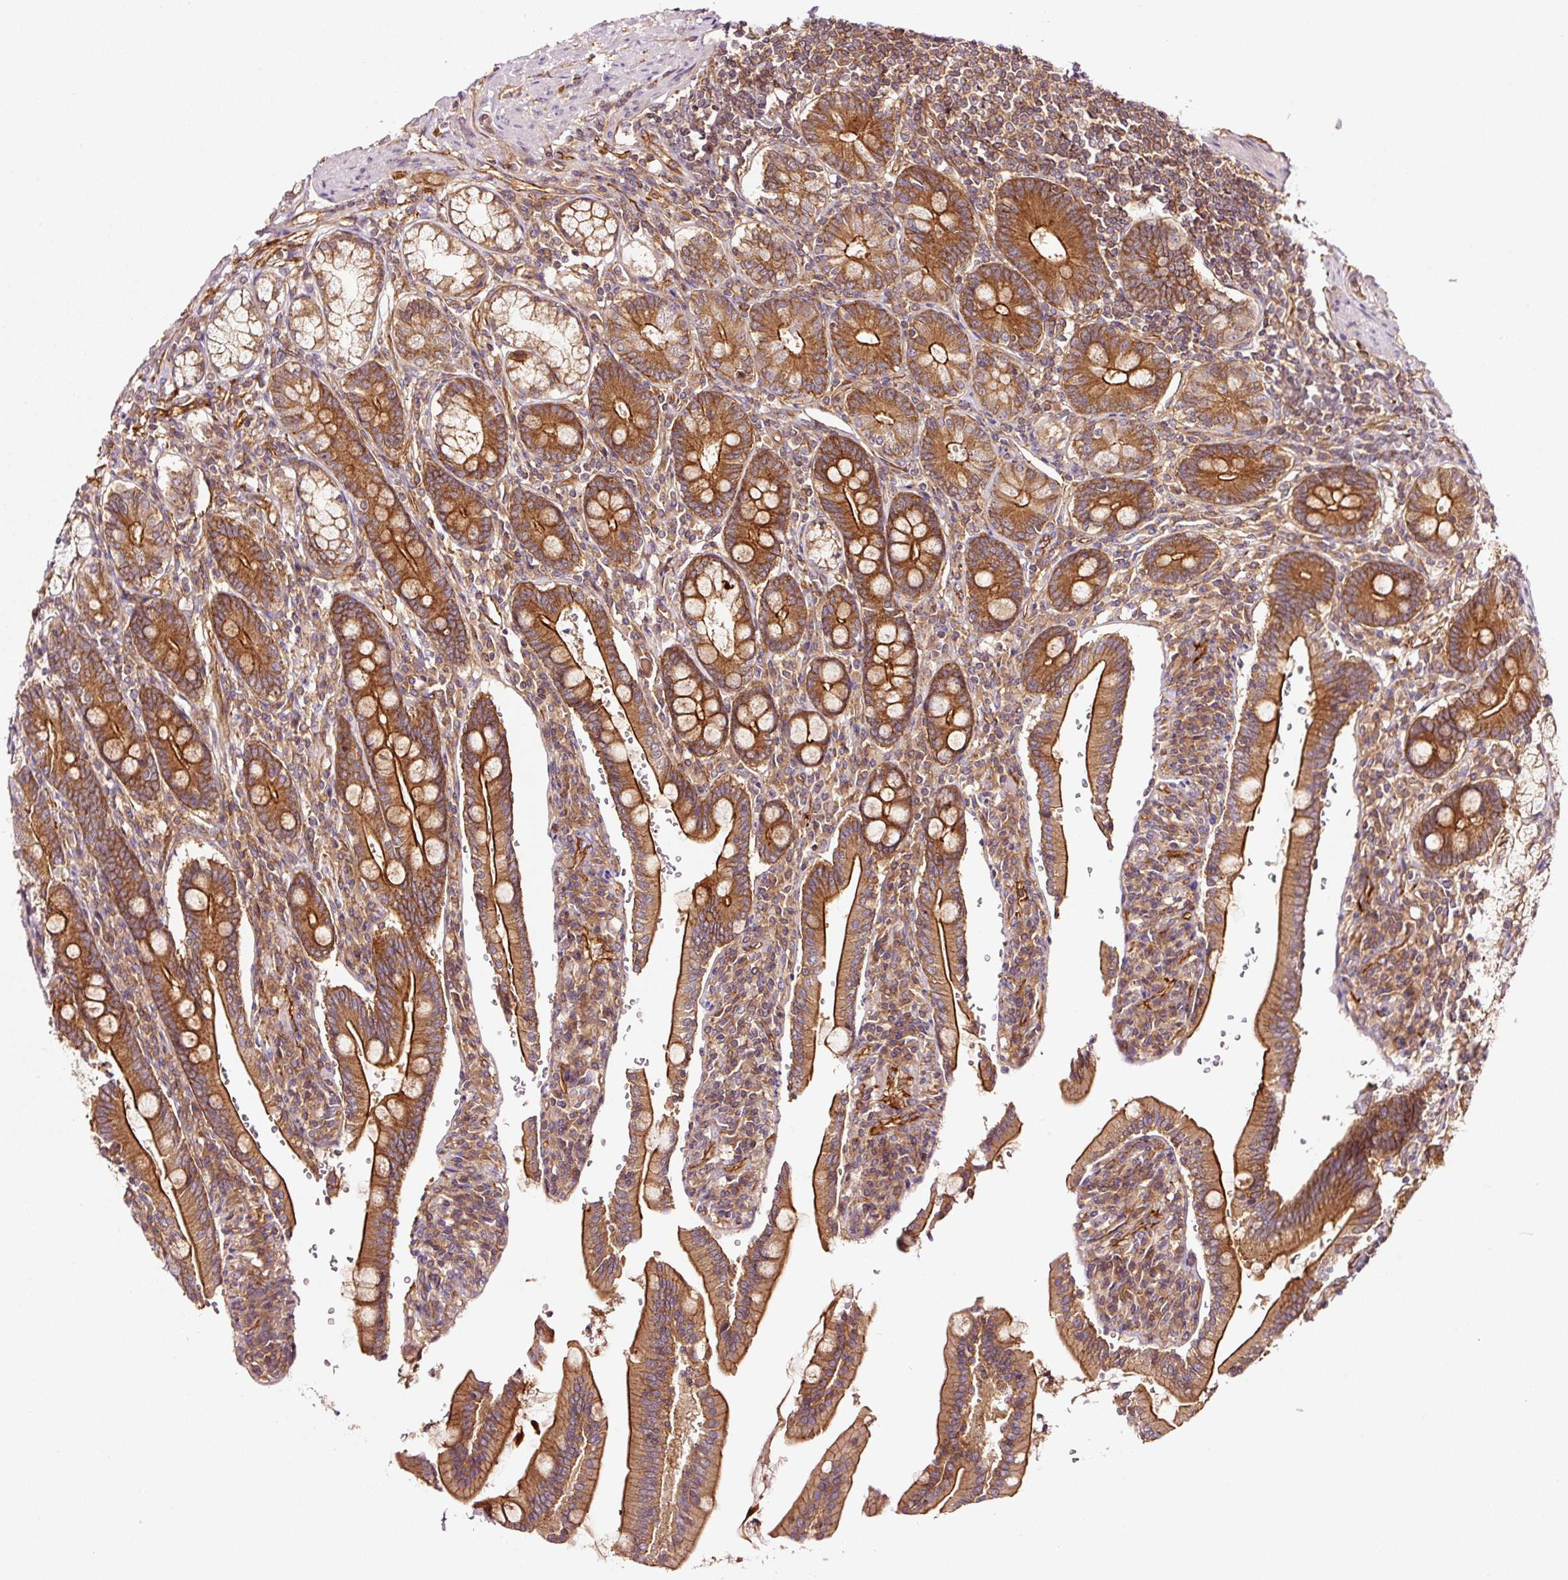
{"staining": {"intensity": "strong", "quantity": ">75%", "location": "cytoplasmic/membranous"}, "tissue": "duodenum", "cell_type": "Glandular cells", "image_type": "normal", "snomed": [{"axis": "morphology", "description": "Normal tissue, NOS"}, {"axis": "topography", "description": "Duodenum"}], "caption": "A brown stain highlights strong cytoplasmic/membranous staining of a protein in glandular cells of benign duodenum.", "gene": "METAP1", "patient": {"sex": "female", "age": 67}}